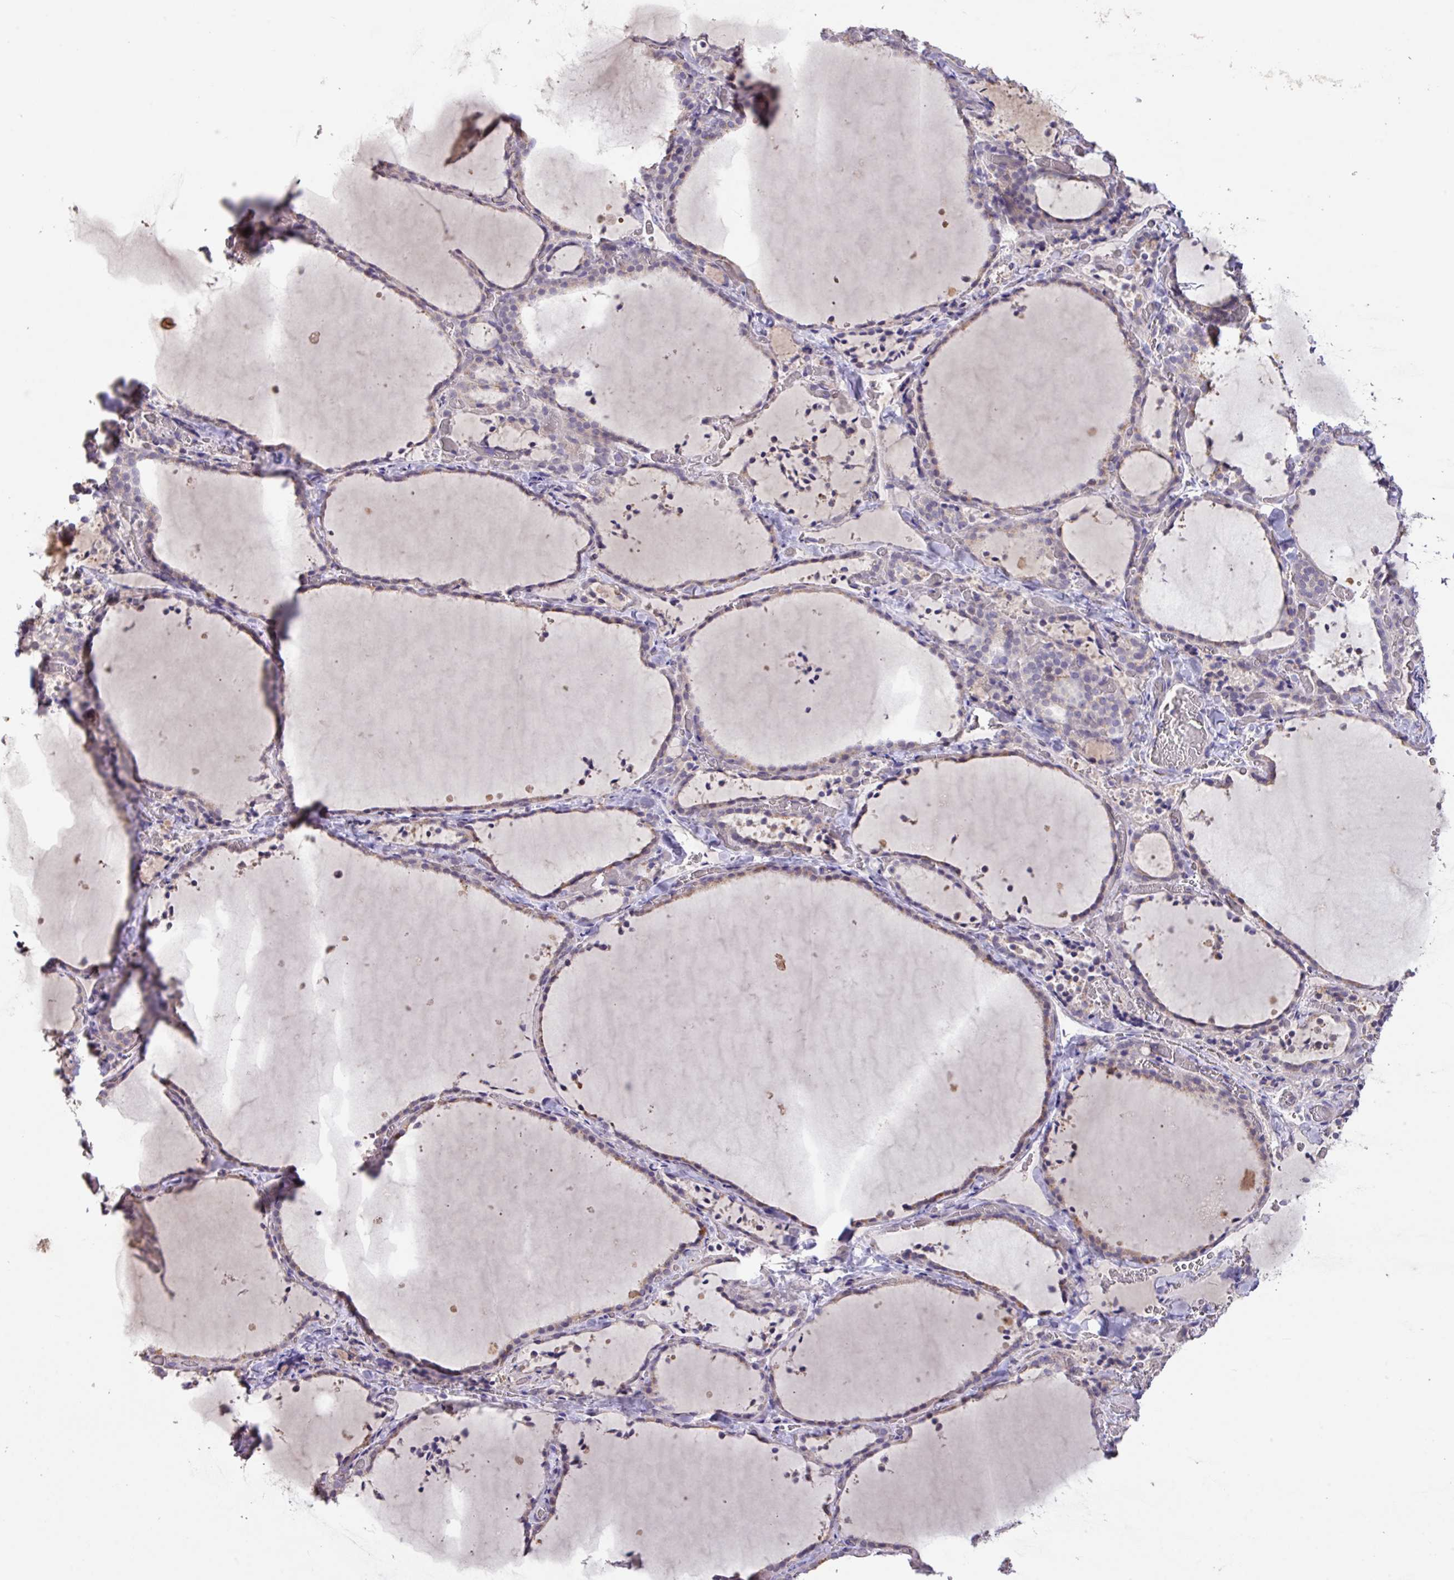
{"staining": {"intensity": "weak", "quantity": "25%-75%", "location": "cytoplasmic/membranous"}, "tissue": "thyroid gland", "cell_type": "Glandular cells", "image_type": "normal", "snomed": [{"axis": "morphology", "description": "Normal tissue, NOS"}, {"axis": "topography", "description": "Thyroid gland"}], "caption": "Immunohistochemical staining of benign human thyroid gland shows low levels of weak cytoplasmic/membranous staining in about 25%-75% of glandular cells. (brown staining indicates protein expression, while blue staining denotes nuclei).", "gene": "PRADC1", "patient": {"sex": "female", "age": 22}}